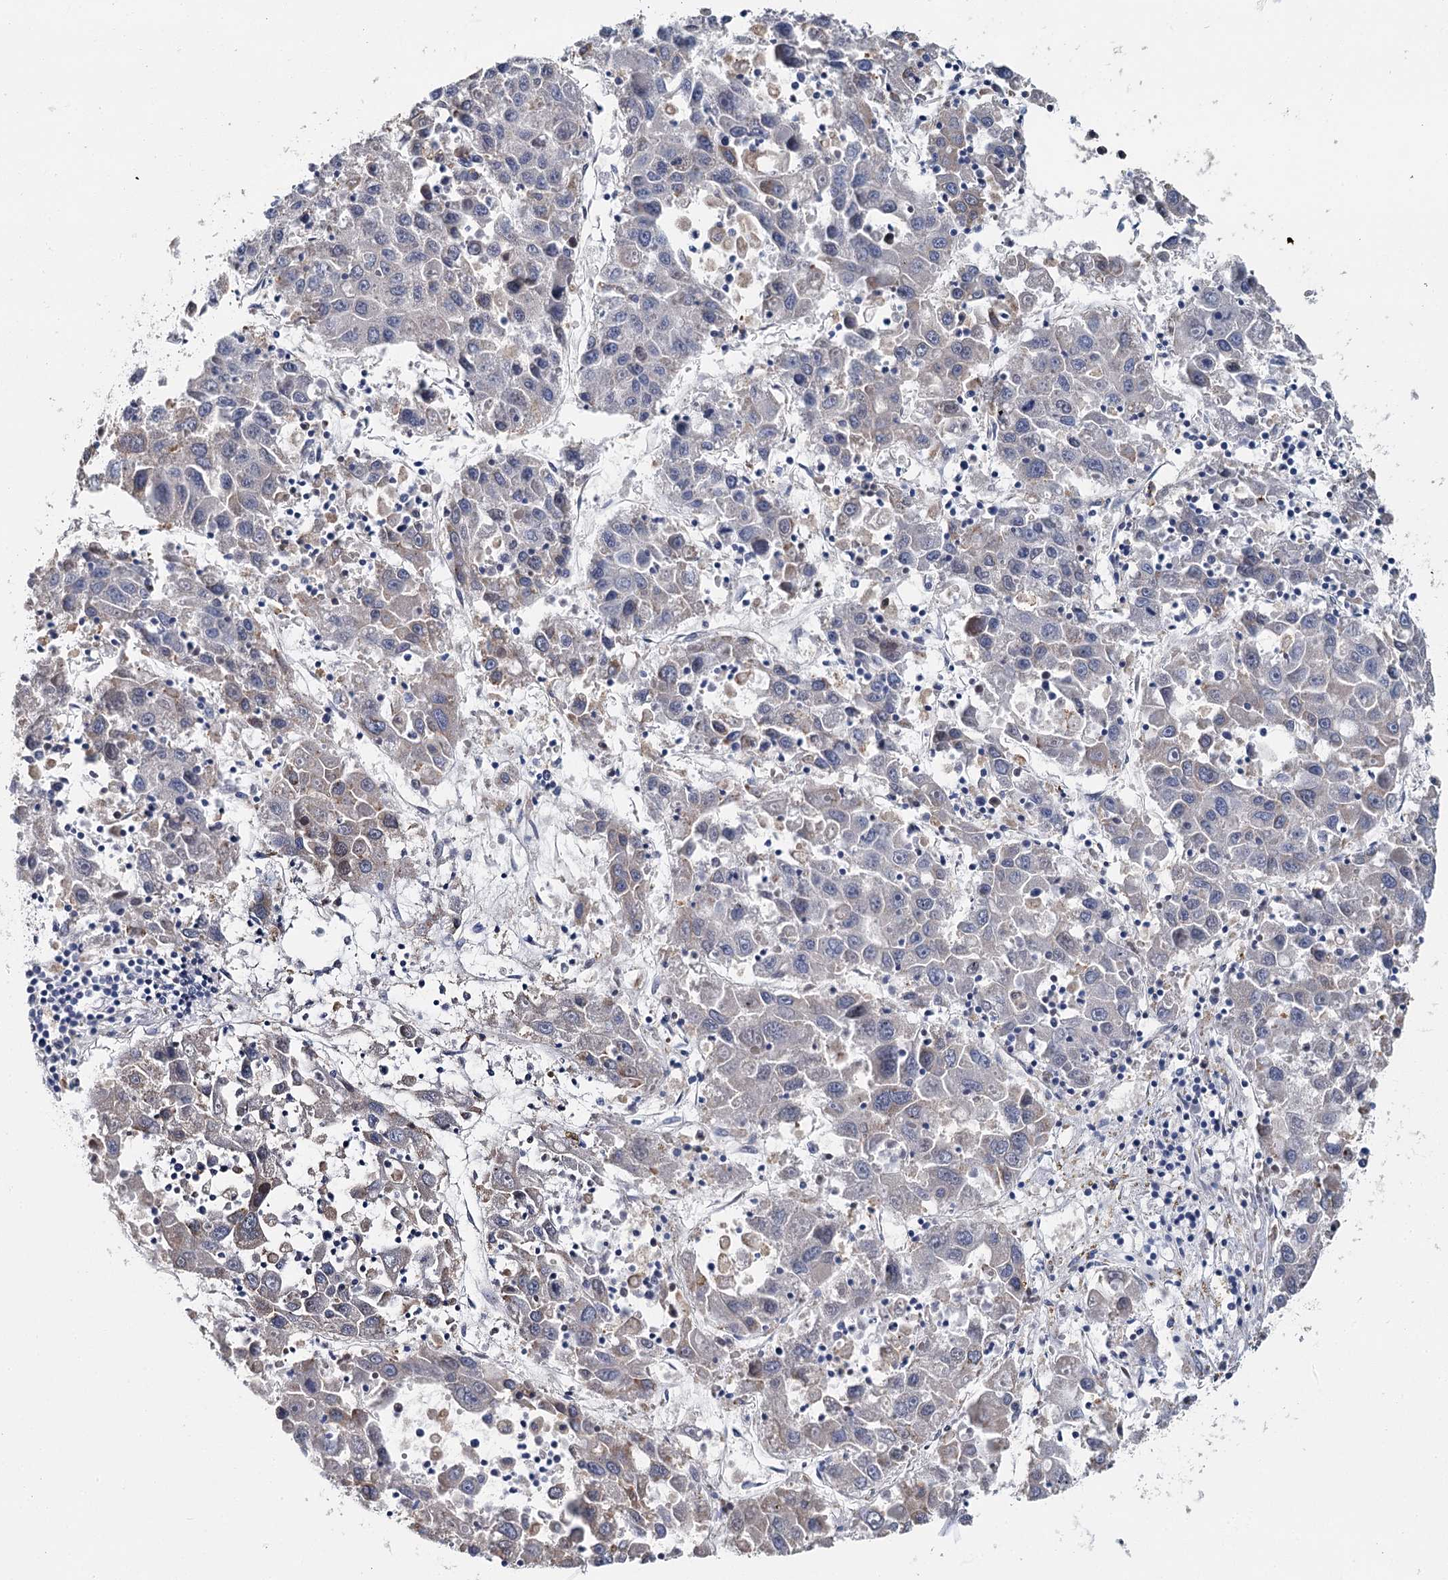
{"staining": {"intensity": "negative", "quantity": "none", "location": "none"}, "tissue": "liver cancer", "cell_type": "Tumor cells", "image_type": "cancer", "snomed": [{"axis": "morphology", "description": "Carcinoma, Hepatocellular, NOS"}, {"axis": "topography", "description": "Liver"}], "caption": "Tumor cells are negative for brown protein staining in liver hepatocellular carcinoma.", "gene": "ANKRD16", "patient": {"sex": "male", "age": 49}}